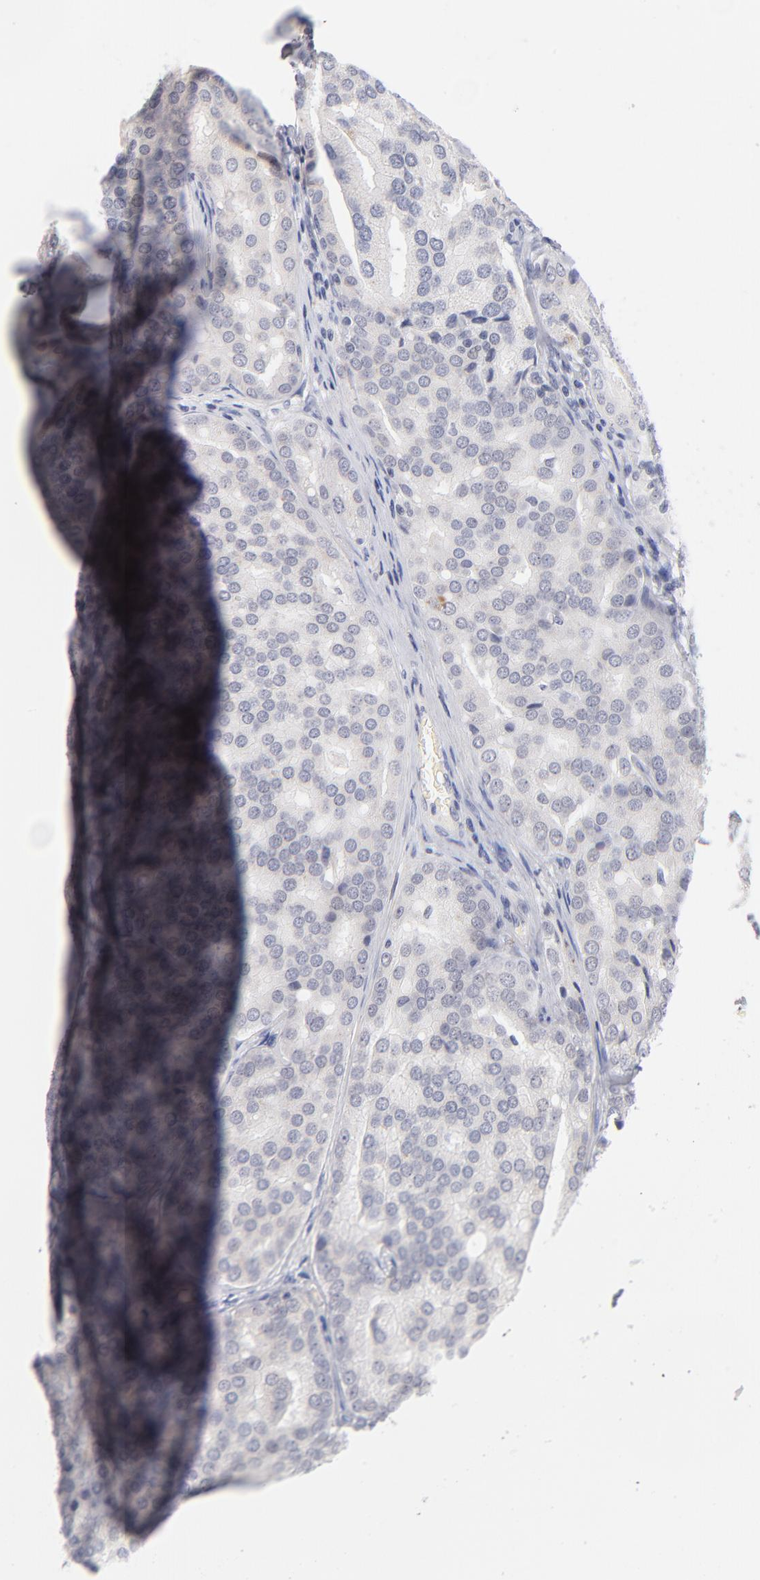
{"staining": {"intensity": "negative", "quantity": "none", "location": "none"}, "tissue": "prostate cancer", "cell_type": "Tumor cells", "image_type": "cancer", "snomed": [{"axis": "morphology", "description": "Adenocarcinoma, High grade"}, {"axis": "topography", "description": "Prostate"}], "caption": "A high-resolution micrograph shows IHC staining of prostate cancer, which reveals no significant positivity in tumor cells. (Immunohistochemistry, brightfield microscopy, high magnification).", "gene": "PARP1", "patient": {"sex": "male", "age": 64}}